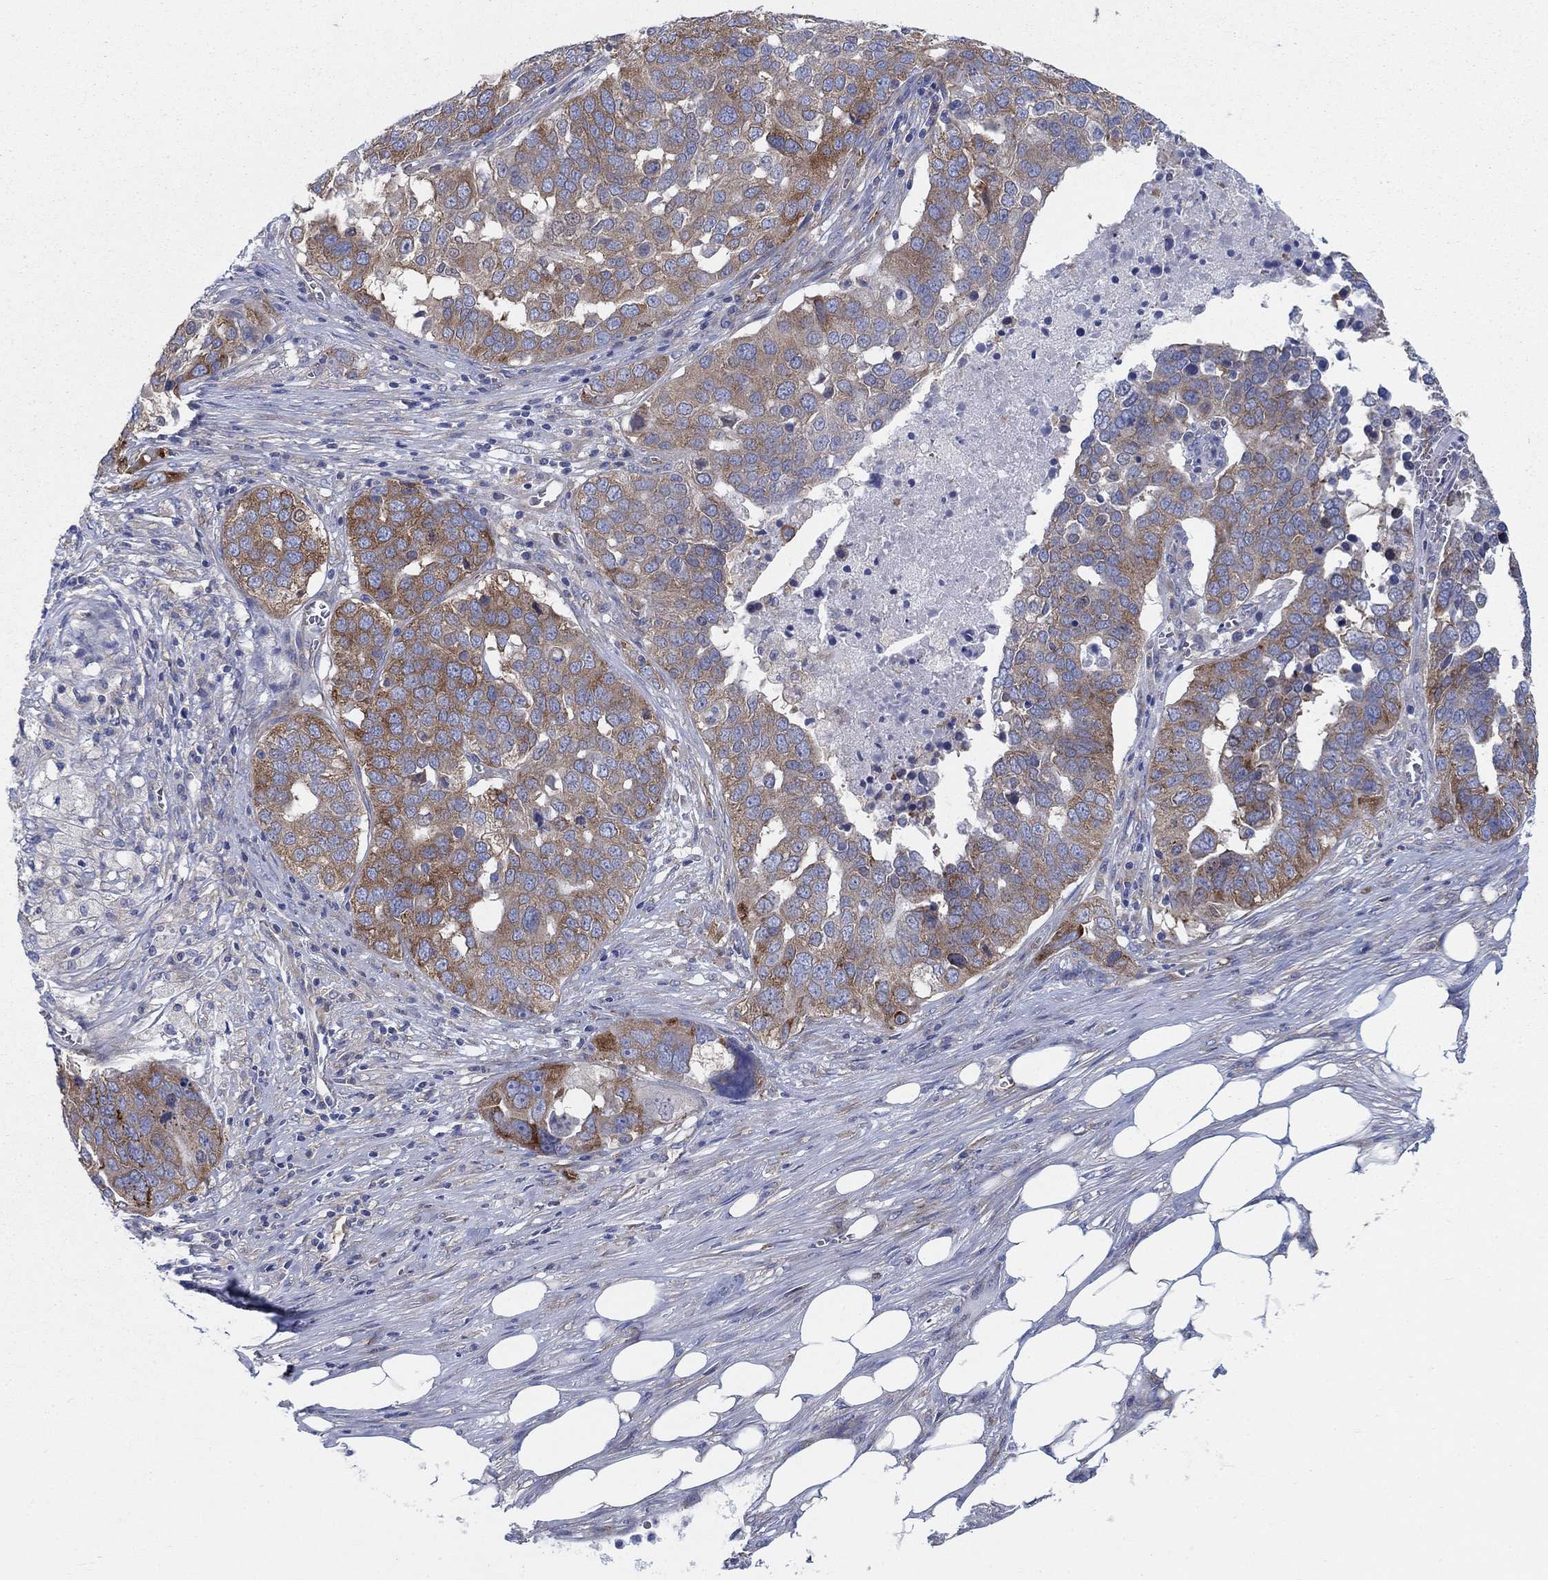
{"staining": {"intensity": "strong", "quantity": "<25%", "location": "cytoplasmic/membranous"}, "tissue": "ovarian cancer", "cell_type": "Tumor cells", "image_type": "cancer", "snomed": [{"axis": "morphology", "description": "Carcinoma, endometroid"}, {"axis": "topography", "description": "Soft tissue"}, {"axis": "topography", "description": "Ovary"}], "caption": "Ovarian cancer stained with IHC demonstrates strong cytoplasmic/membranous expression in about <25% of tumor cells.", "gene": "TMEM59", "patient": {"sex": "female", "age": 52}}